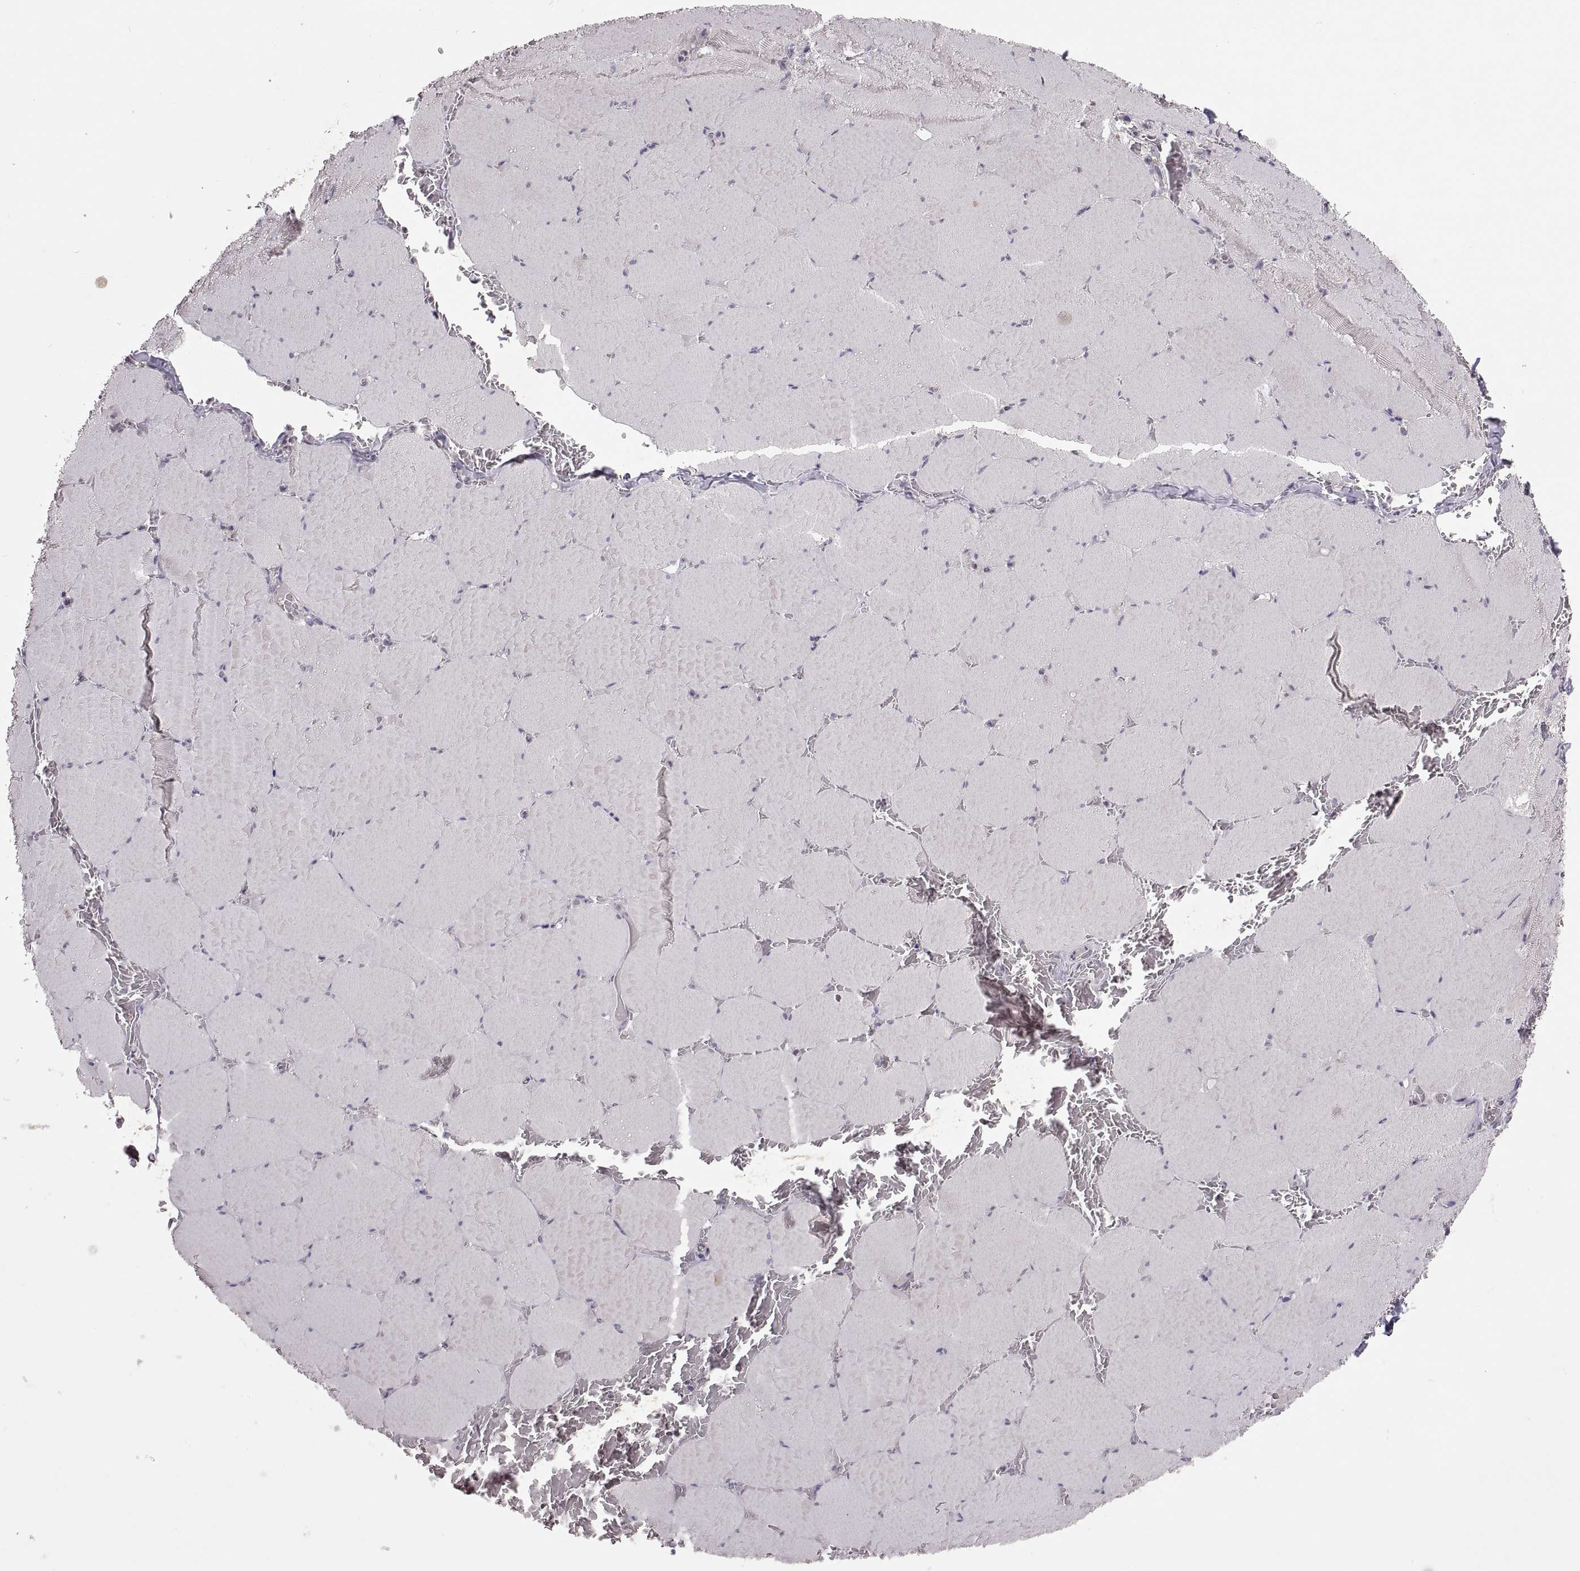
{"staining": {"intensity": "negative", "quantity": "none", "location": "none"}, "tissue": "skeletal muscle", "cell_type": "Myocytes", "image_type": "normal", "snomed": [{"axis": "morphology", "description": "Normal tissue, NOS"}, {"axis": "morphology", "description": "Malignant melanoma, Metastatic site"}, {"axis": "topography", "description": "Skeletal muscle"}], "caption": "A micrograph of skeletal muscle stained for a protein shows no brown staining in myocytes.", "gene": "HMGCR", "patient": {"sex": "male", "age": 50}}